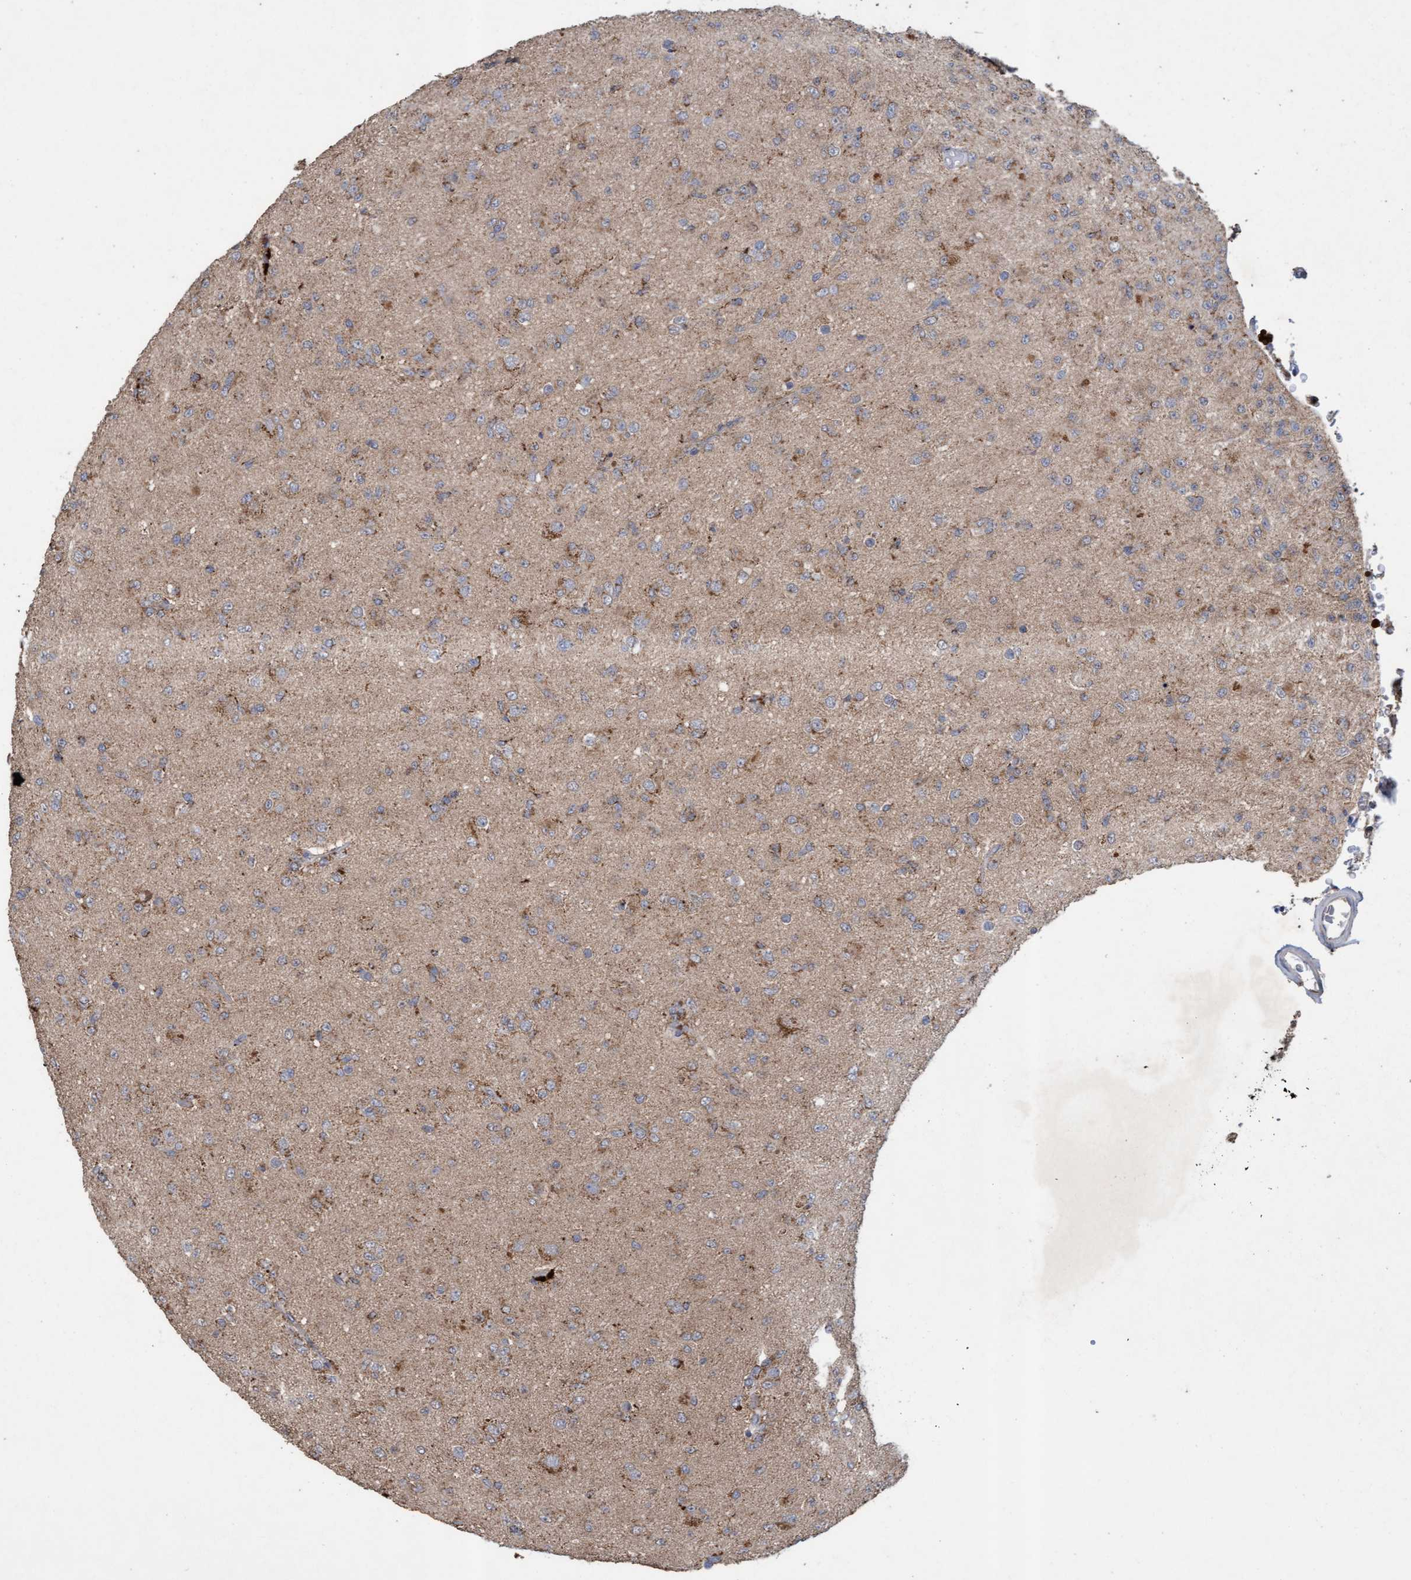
{"staining": {"intensity": "weak", "quantity": "25%-75%", "location": "cytoplasmic/membranous"}, "tissue": "glioma", "cell_type": "Tumor cells", "image_type": "cancer", "snomed": [{"axis": "morphology", "description": "Glioma, malignant, Low grade"}, {"axis": "topography", "description": "Brain"}], "caption": "Tumor cells demonstrate low levels of weak cytoplasmic/membranous staining in approximately 25%-75% of cells in human malignant glioma (low-grade).", "gene": "ATPAF2", "patient": {"sex": "male", "age": 65}}